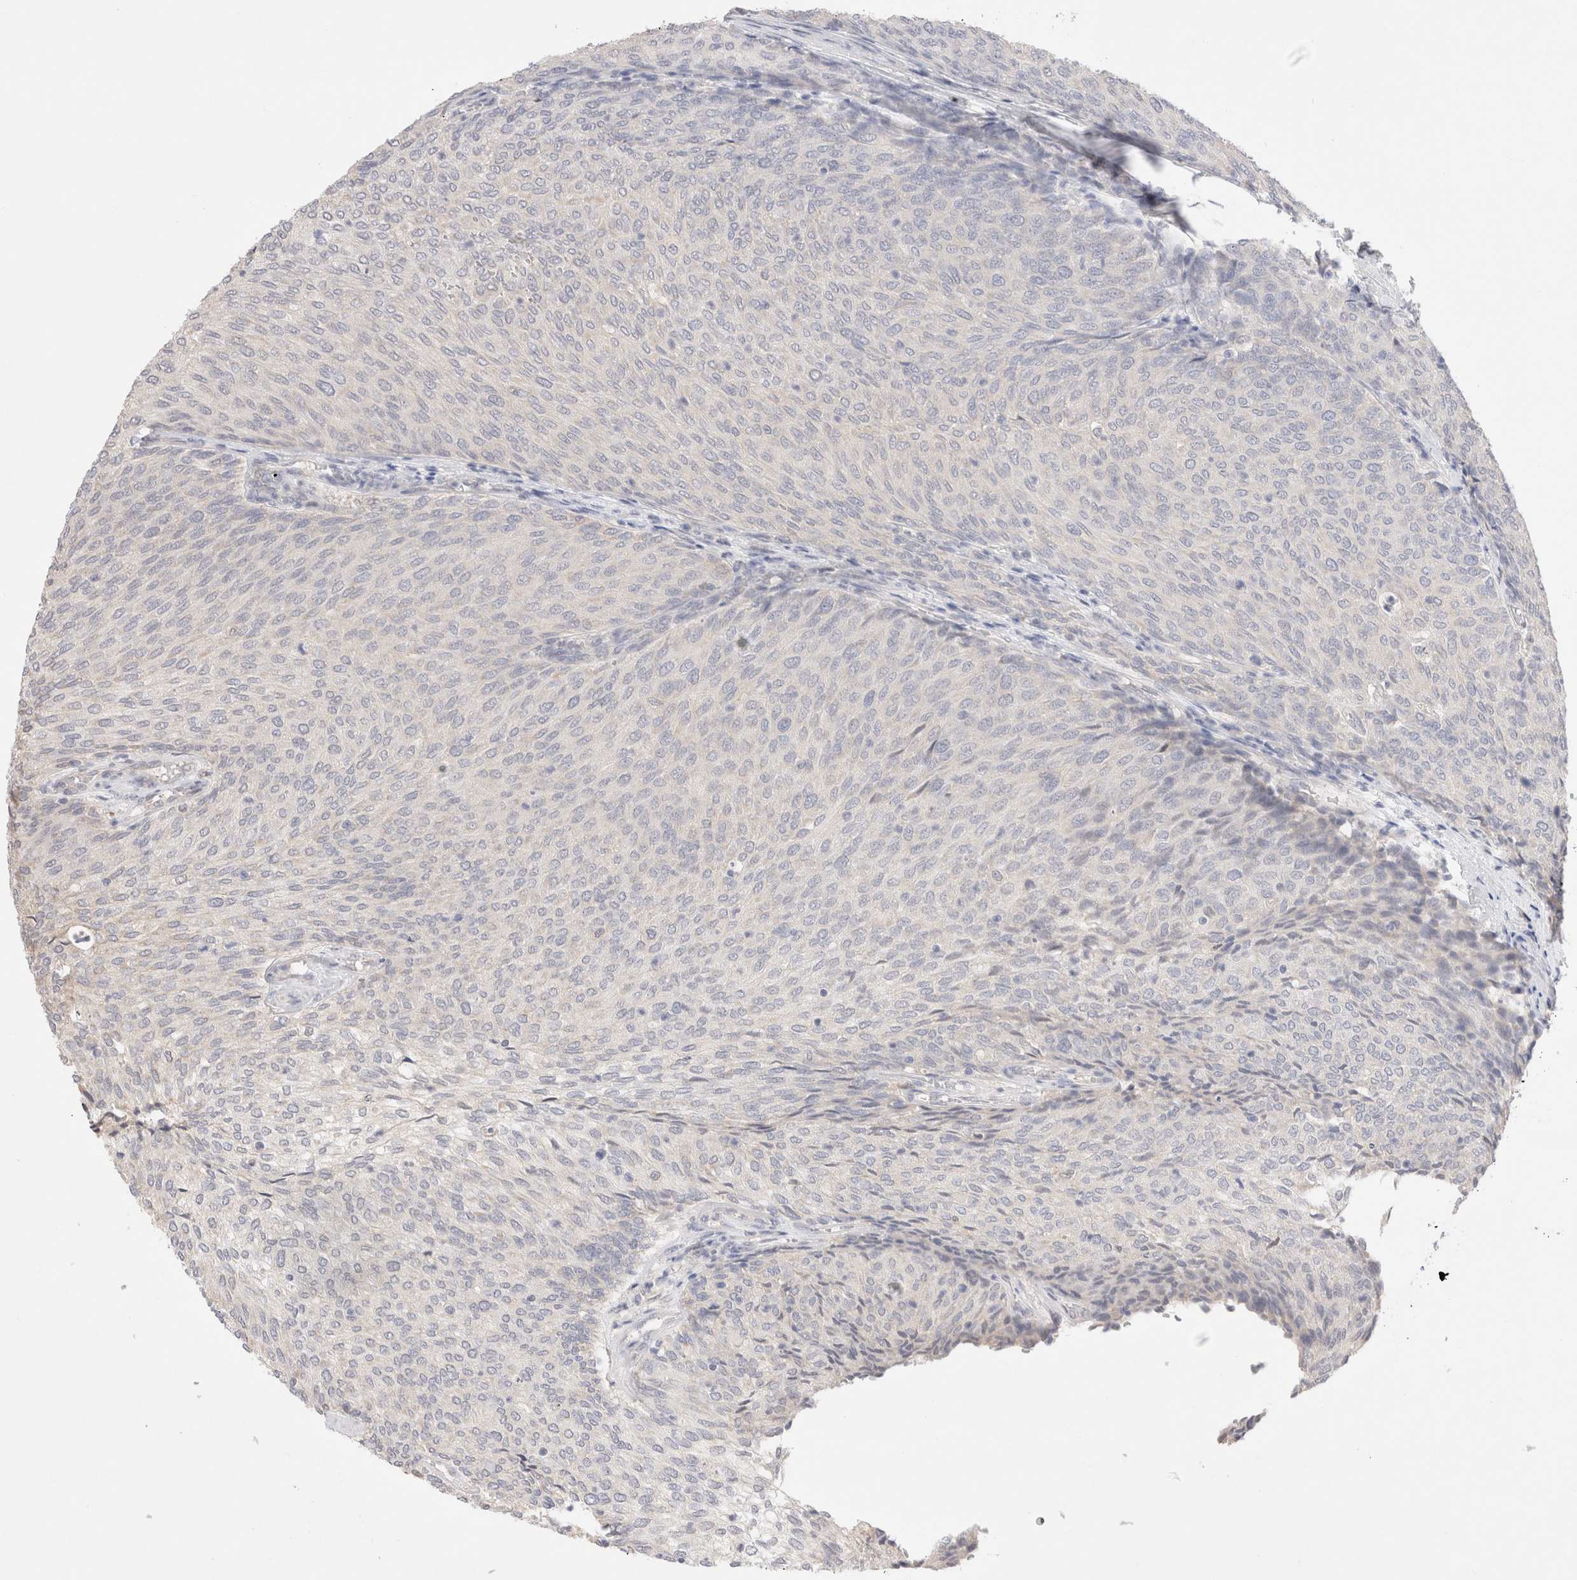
{"staining": {"intensity": "negative", "quantity": "none", "location": "none"}, "tissue": "urothelial cancer", "cell_type": "Tumor cells", "image_type": "cancer", "snomed": [{"axis": "morphology", "description": "Urothelial carcinoma, Low grade"}, {"axis": "topography", "description": "Urinary bladder"}], "caption": "Immunohistochemical staining of low-grade urothelial carcinoma exhibits no significant staining in tumor cells.", "gene": "SPATA20", "patient": {"sex": "female", "age": 79}}